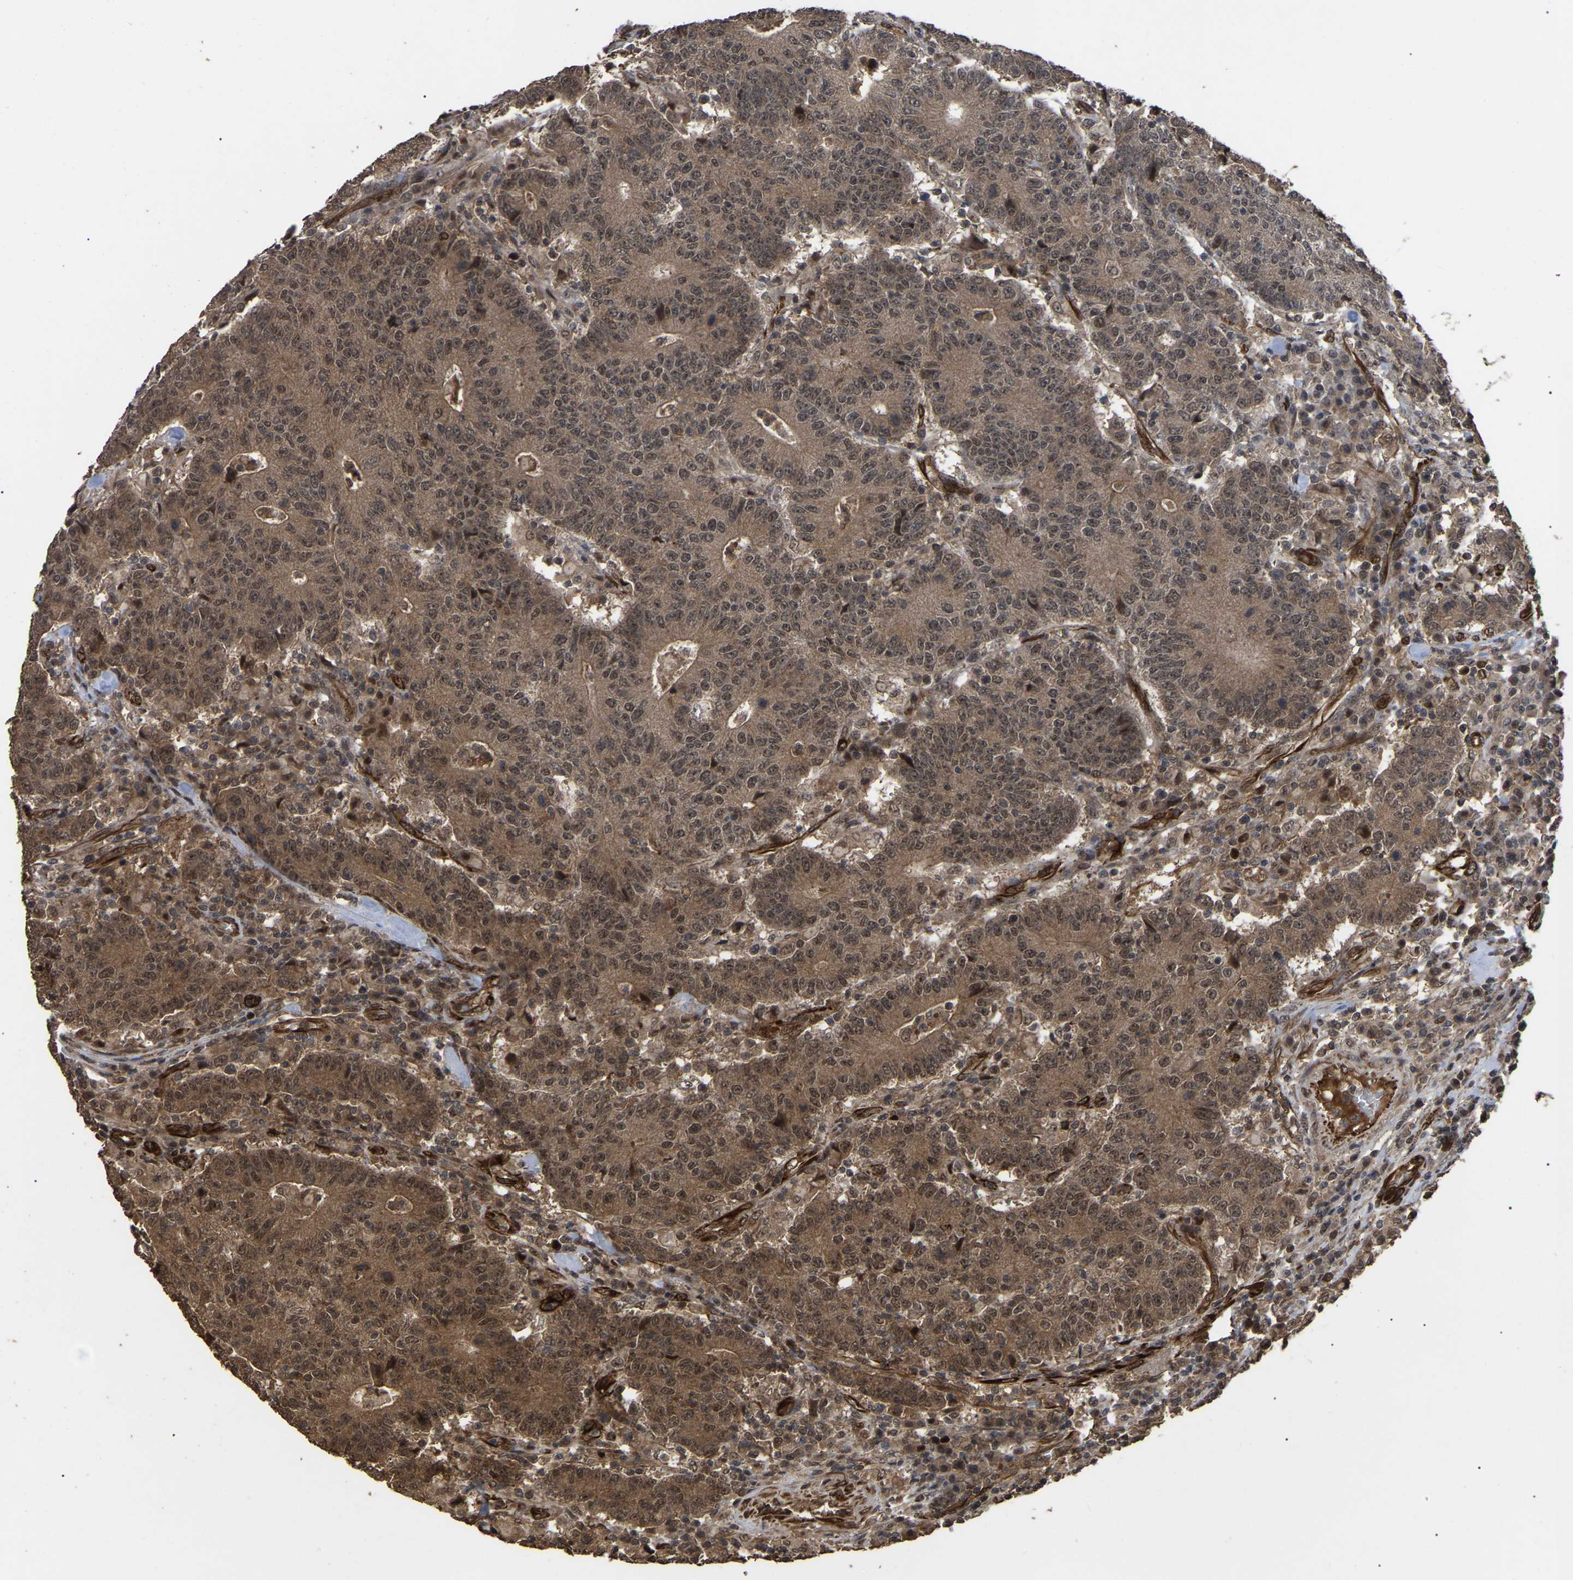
{"staining": {"intensity": "moderate", "quantity": ">75%", "location": "cytoplasmic/membranous"}, "tissue": "colorectal cancer", "cell_type": "Tumor cells", "image_type": "cancer", "snomed": [{"axis": "morphology", "description": "Normal tissue, NOS"}, {"axis": "morphology", "description": "Adenocarcinoma, NOS"}, {"axis": "topography", "description": "Colon"}], "caption": "Colorectal adenocarcinoma was stained to show a protein in brown. There is medium levels of moderate cytoplasmic/membranous expression in approximately >75% of tumor cells.", "gene": "FAM161B", "patient": {"sex": "female", "age": 75}}